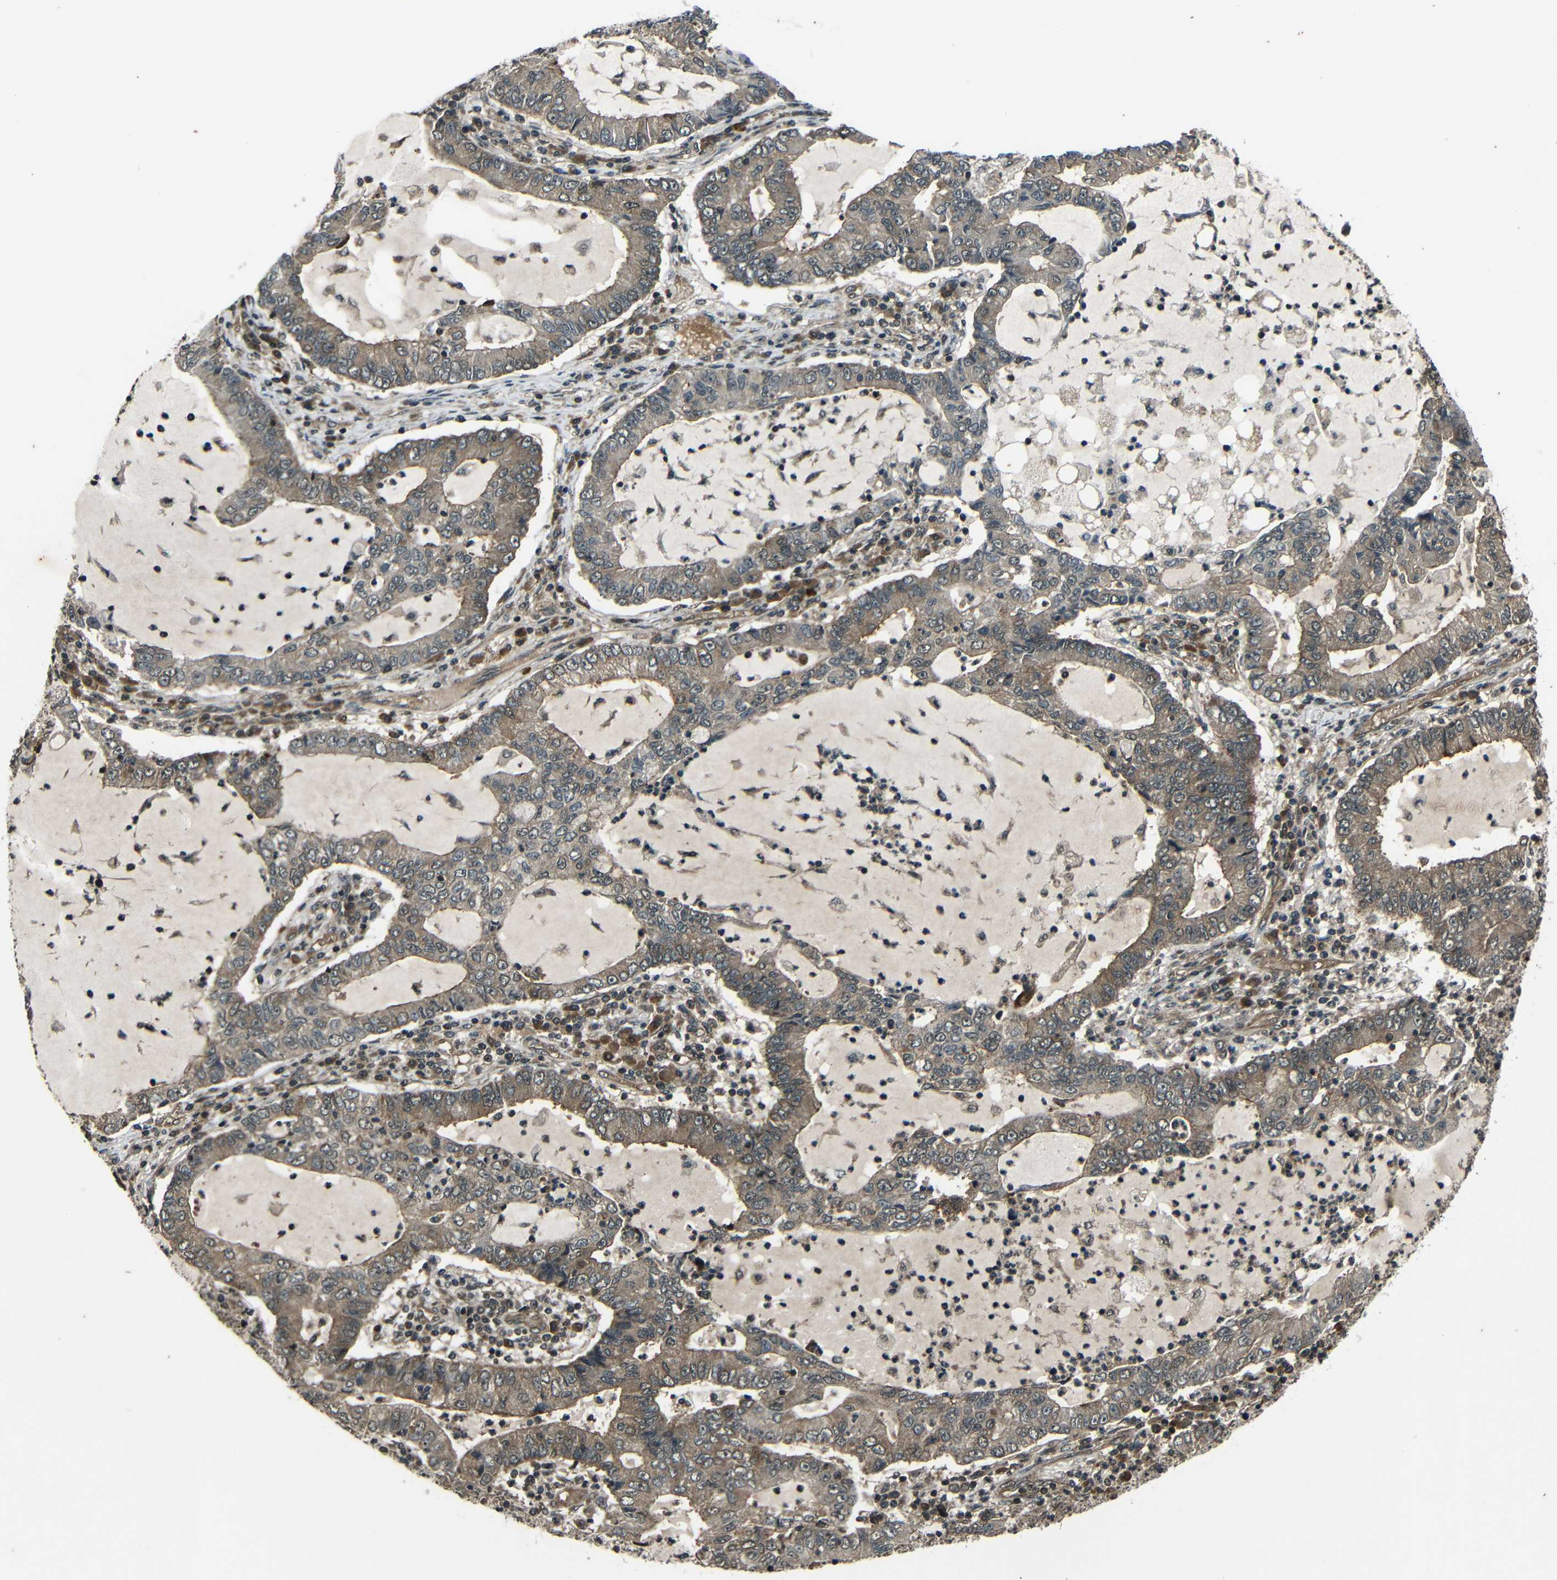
{"staining": {"intensity": "weak", "quantity": "25%-75%", "location": "cytoplasmic/membranous"}, "tissue": "lung cancer", "cell_type": "Tumor cells", "image_type": "cancer", "snomed": [{"axis": "morphology", "description": "Adenocarcinoma, NOS"}, {"axis": "topography", "description": "Lung"}], "caption": "Immunohistochemistry (IHC) micrograph of lung adenocarcinoma stained for a protein (brown), which displays low levels of weak cytoplasmic/membranous expression in about 25%-75% of tumor cells.", "gene": "PLK2", "patient": {"sex": "female", "age": 51}}